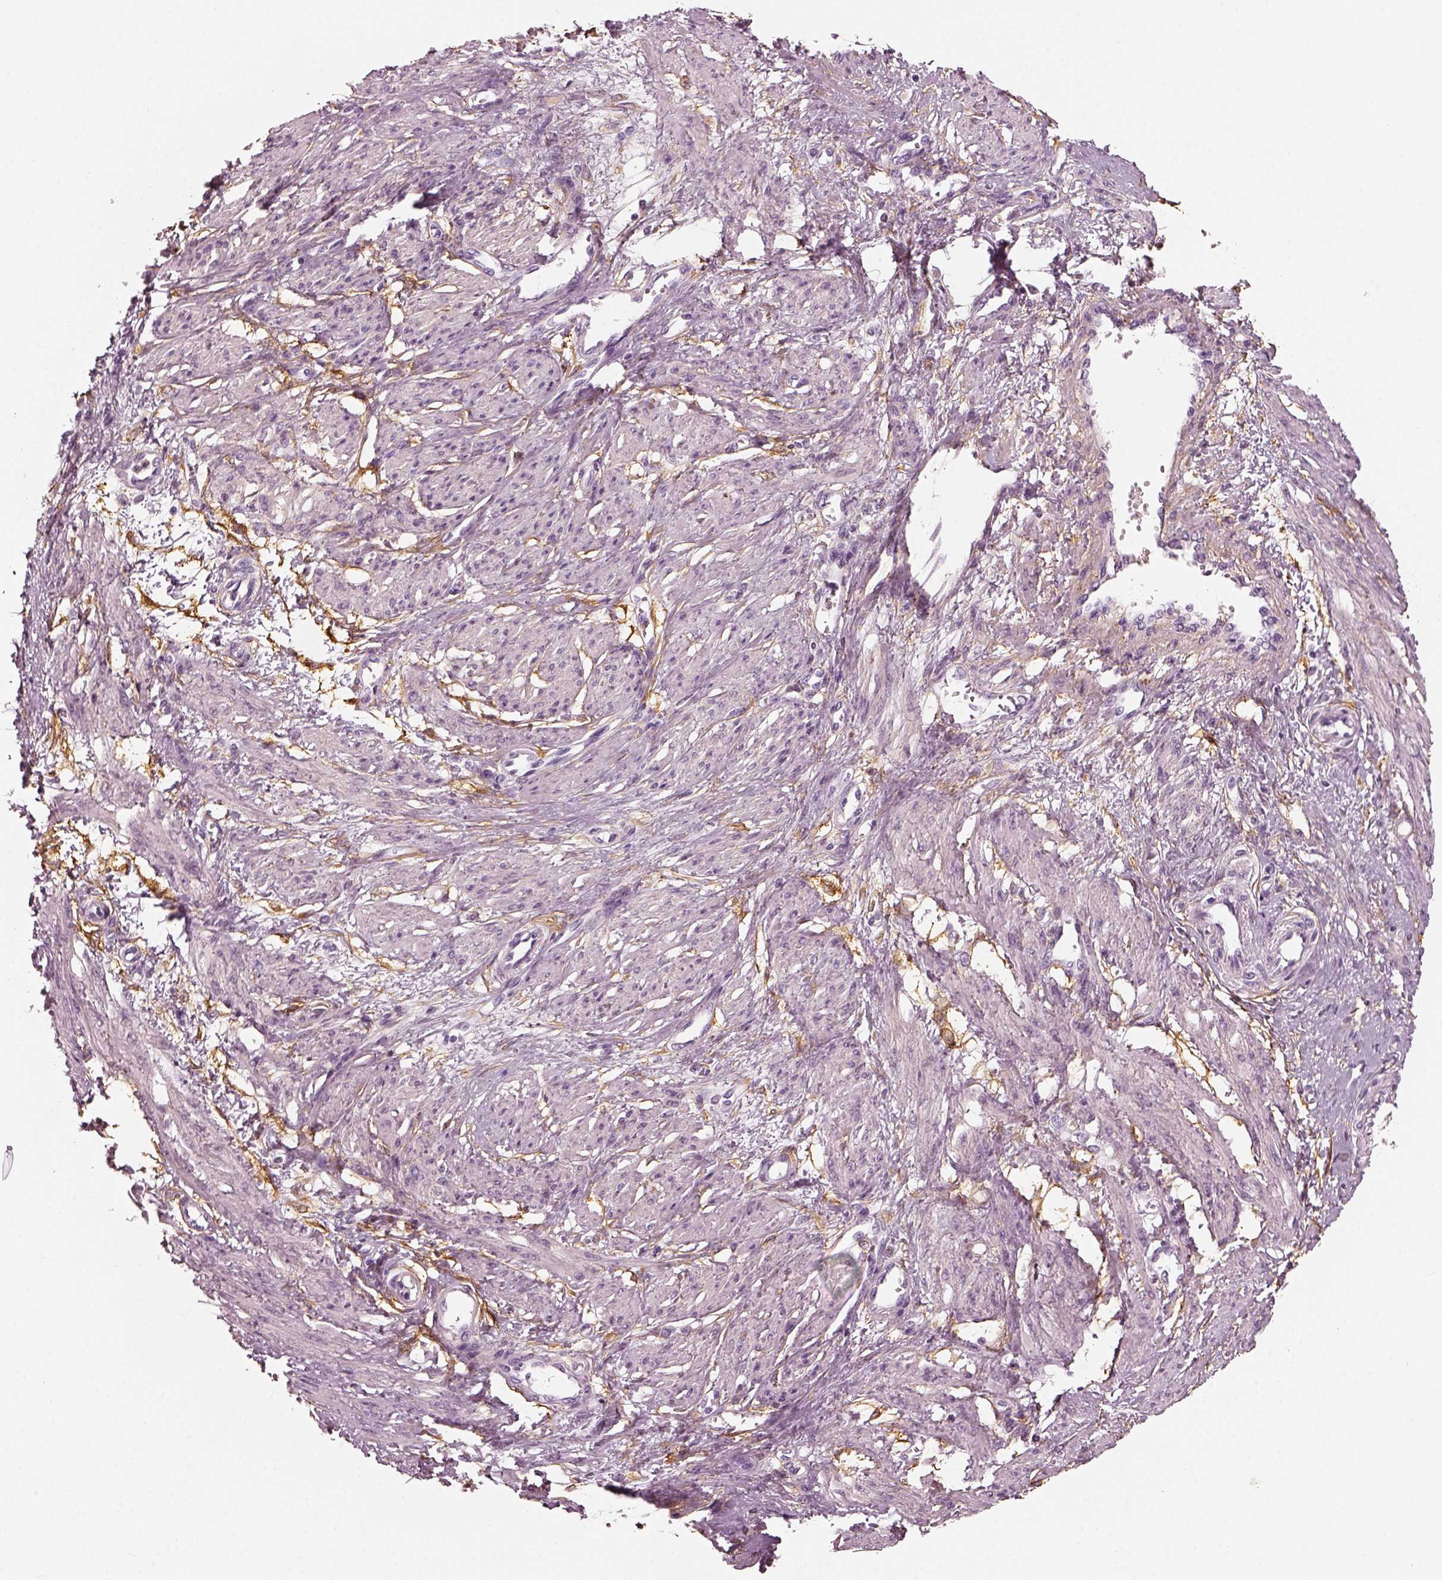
{"staining": {"intensity": "negative", "quantity": "none", "location": "none"}, "tissue": "smooth muscle", "cell_type": "Smooth muscle cells", "image_type": "normal", "snomed": [{"axis": "morphology", "description": "Normal tissue, NOS"}, {"axis": "topography", "description": "Smooth muscle"}, {"axis": "topography", "description": "Uterus"}], "caption": "This is a histopathology image of immunohistochemistry staining of unremarkable smooth muscle, which shows no expression in smooth muscle cells.", "gene": "TRIM69", "patient": {"sex": "female", "age": 39}}